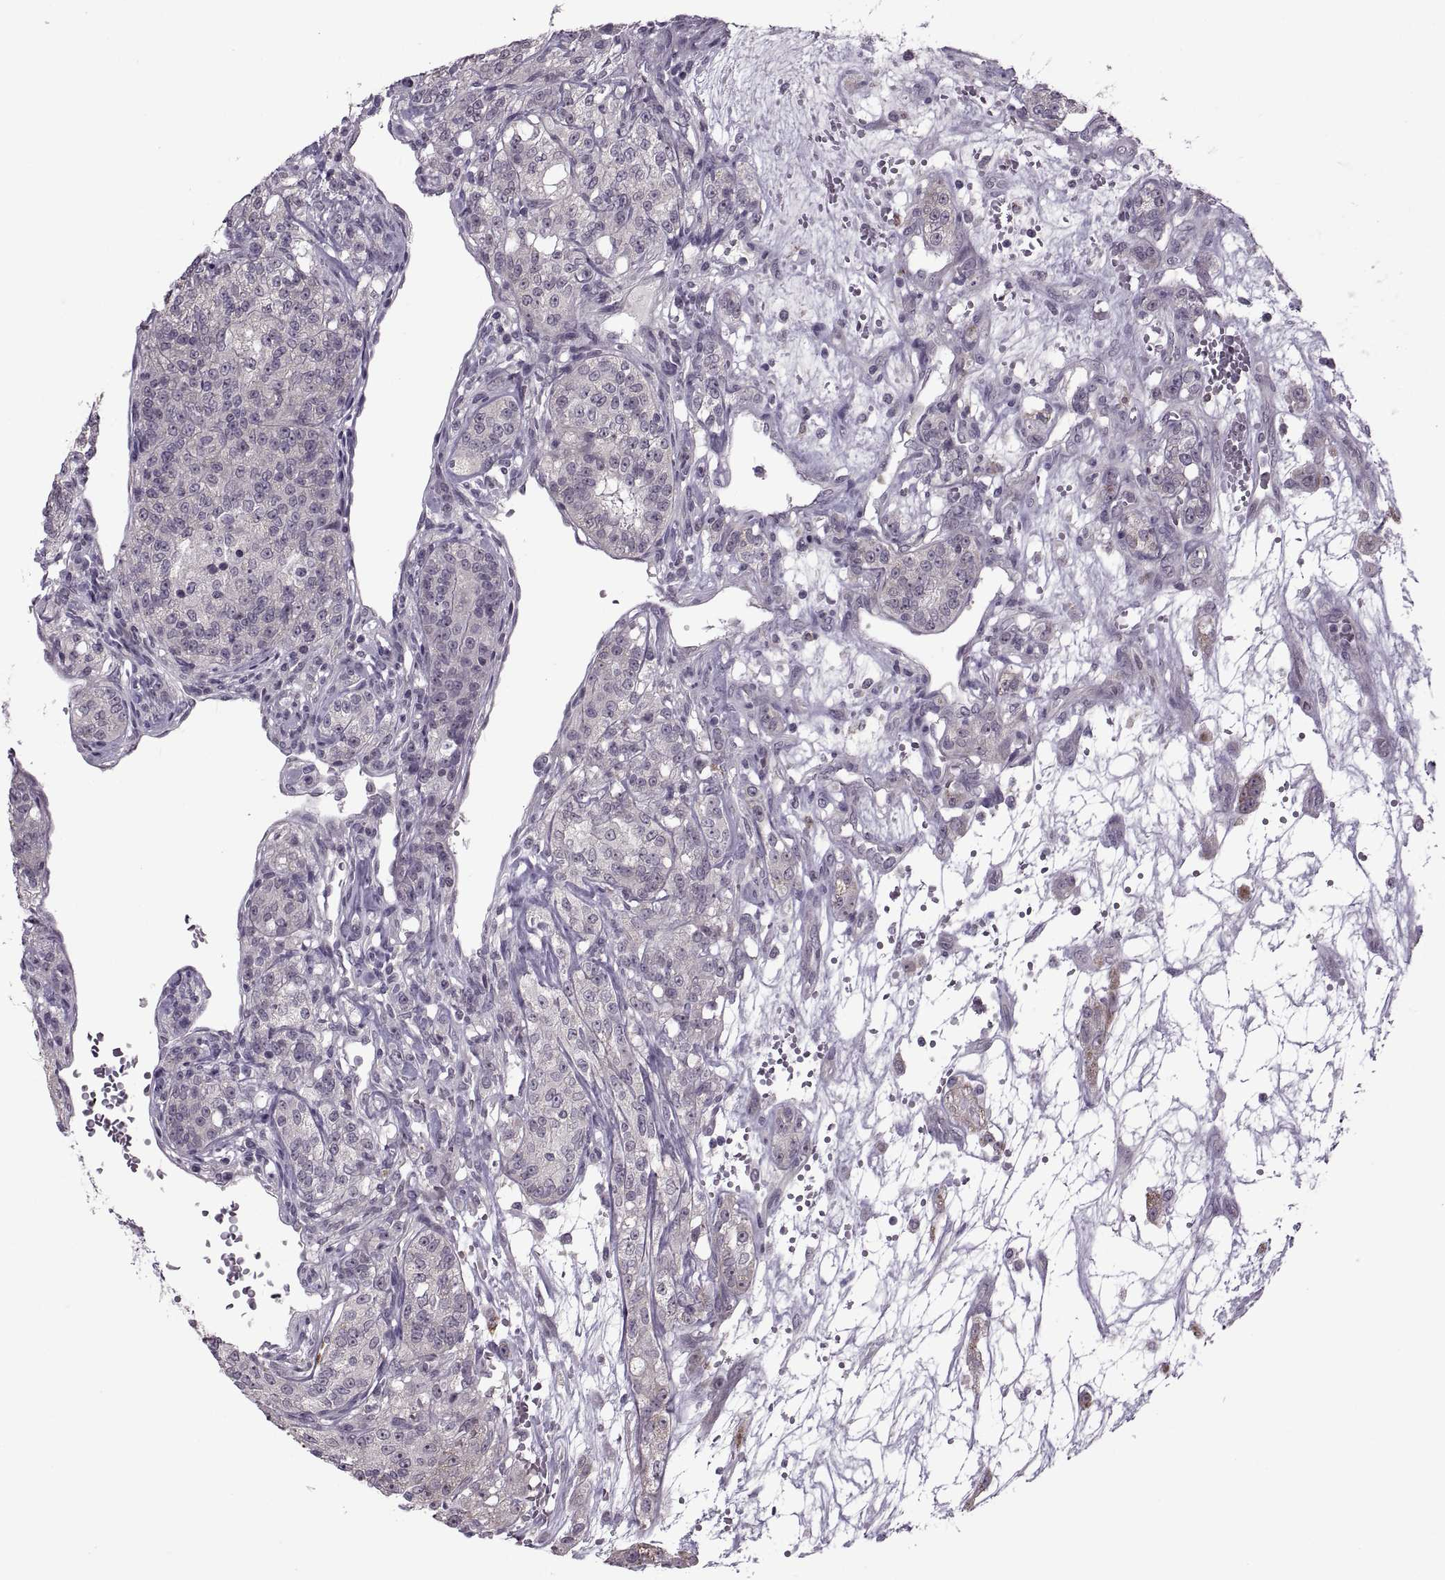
{"staining": {"intensity": "negative", "quantity": "none", "location": "none"}, "tissue": "renal cancer", "cell_type": "Tumor cells", "image_type": "cancer", "snomed": [{"axis": "morphology", "description": "Adenocarcinoma, NOS"}, {"axis": "topography", "description": "Kidney"}], "caption": "Adenocarcinoma (renal) stained for a protein using immunohistochemistry exhibits no expression tumor cells.", "gene": "MGAT4D", "patient": {"sex": "female", "age": 63}}